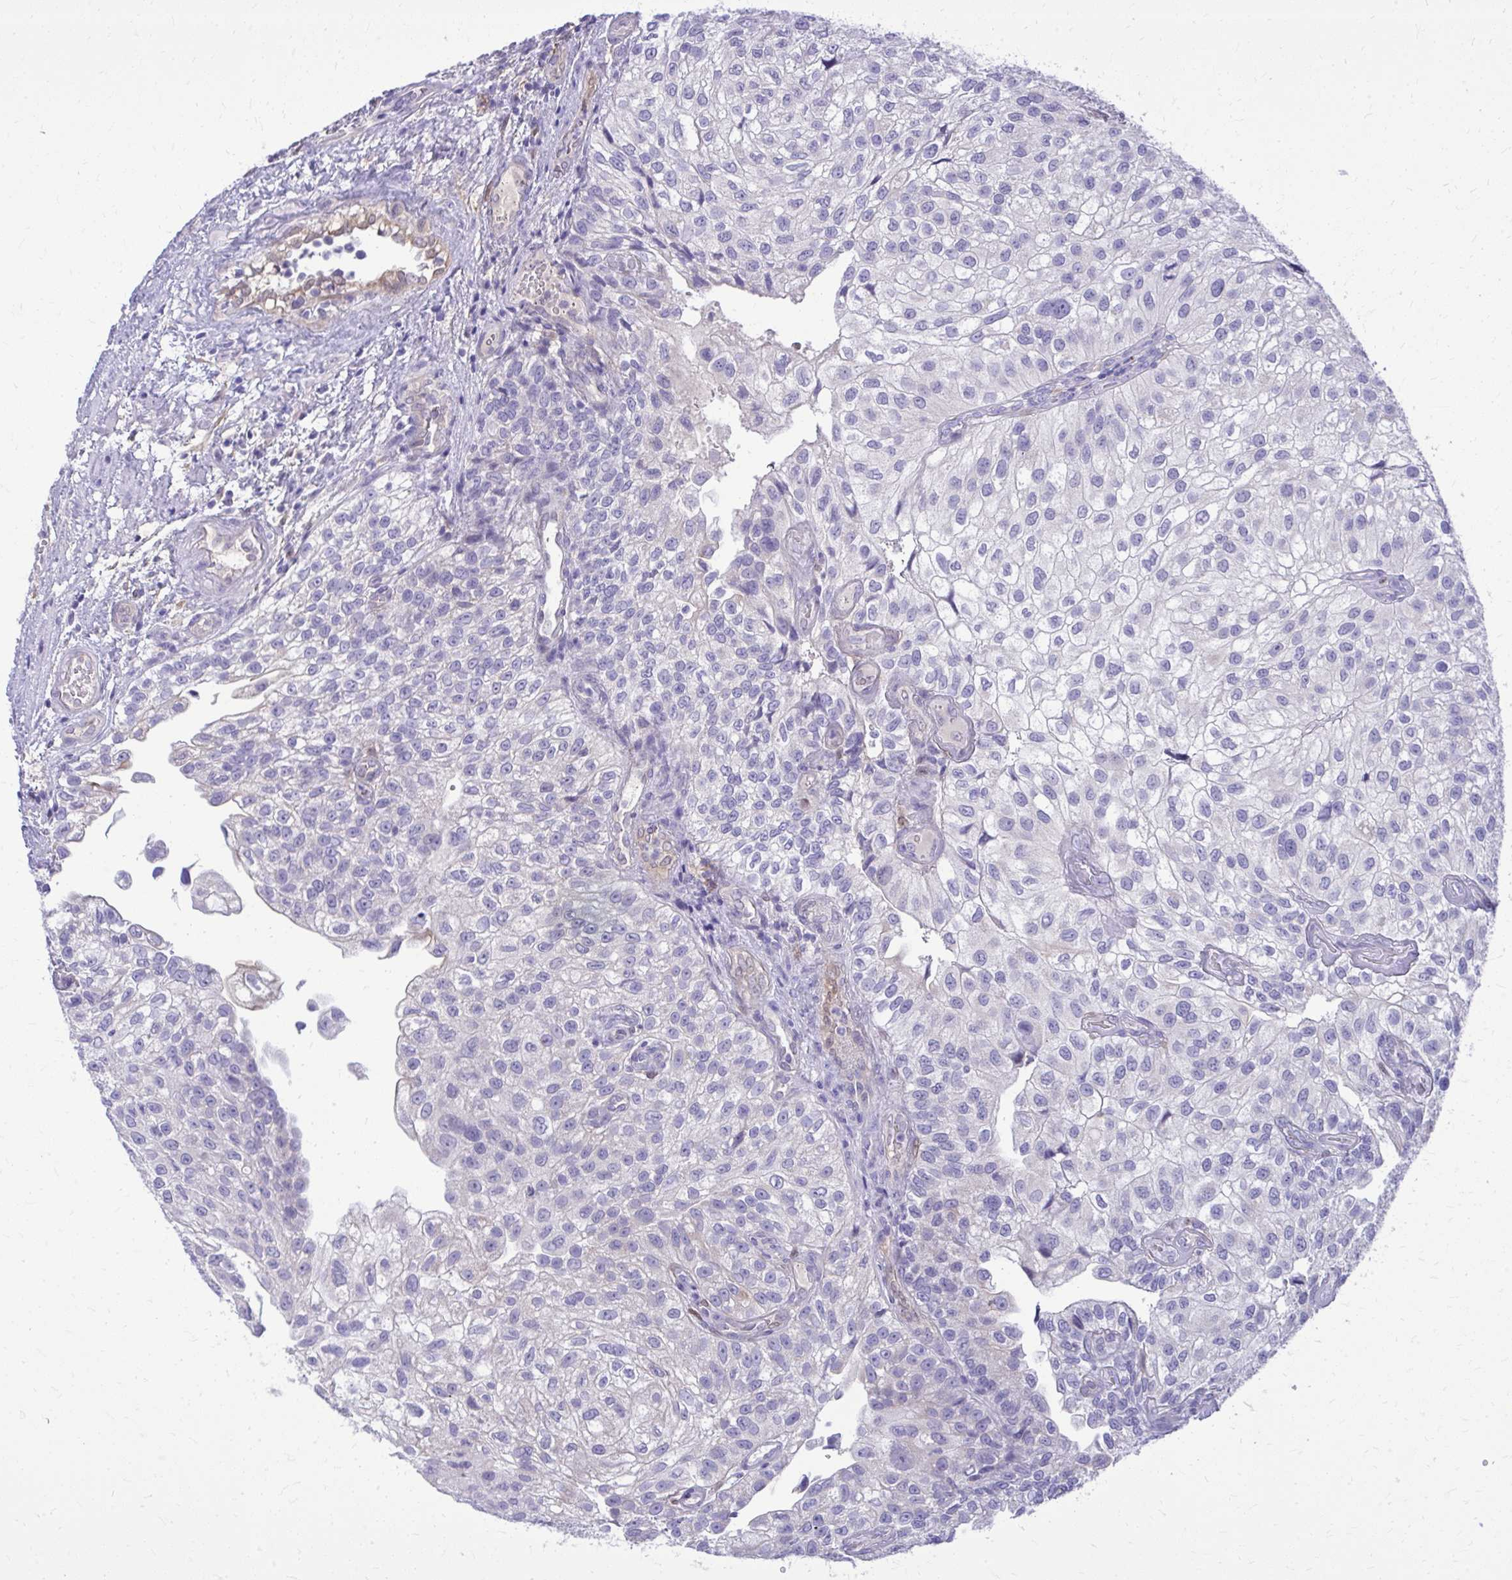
{"staining": {"intensity": "negative", "quantity": "none", "location": "none"}, "tissue": "urothelial cancer", "cell_type": "Tumor cells", "image_type": "cancer", "snomed": [{"axis": "morphology", "description": "Urothelial carcinoma, NOS"}, {"axis": "topography", "description": "Urinary bladder"}], "caption": "This histopathology image is of urothelial cancer stained with IHC to label a protein in brown with the nuclei are counter-stained blue. There is no expression in tumor cells.", "gene": "NNMT", "patient": {"sex": "male", "age": 87}}